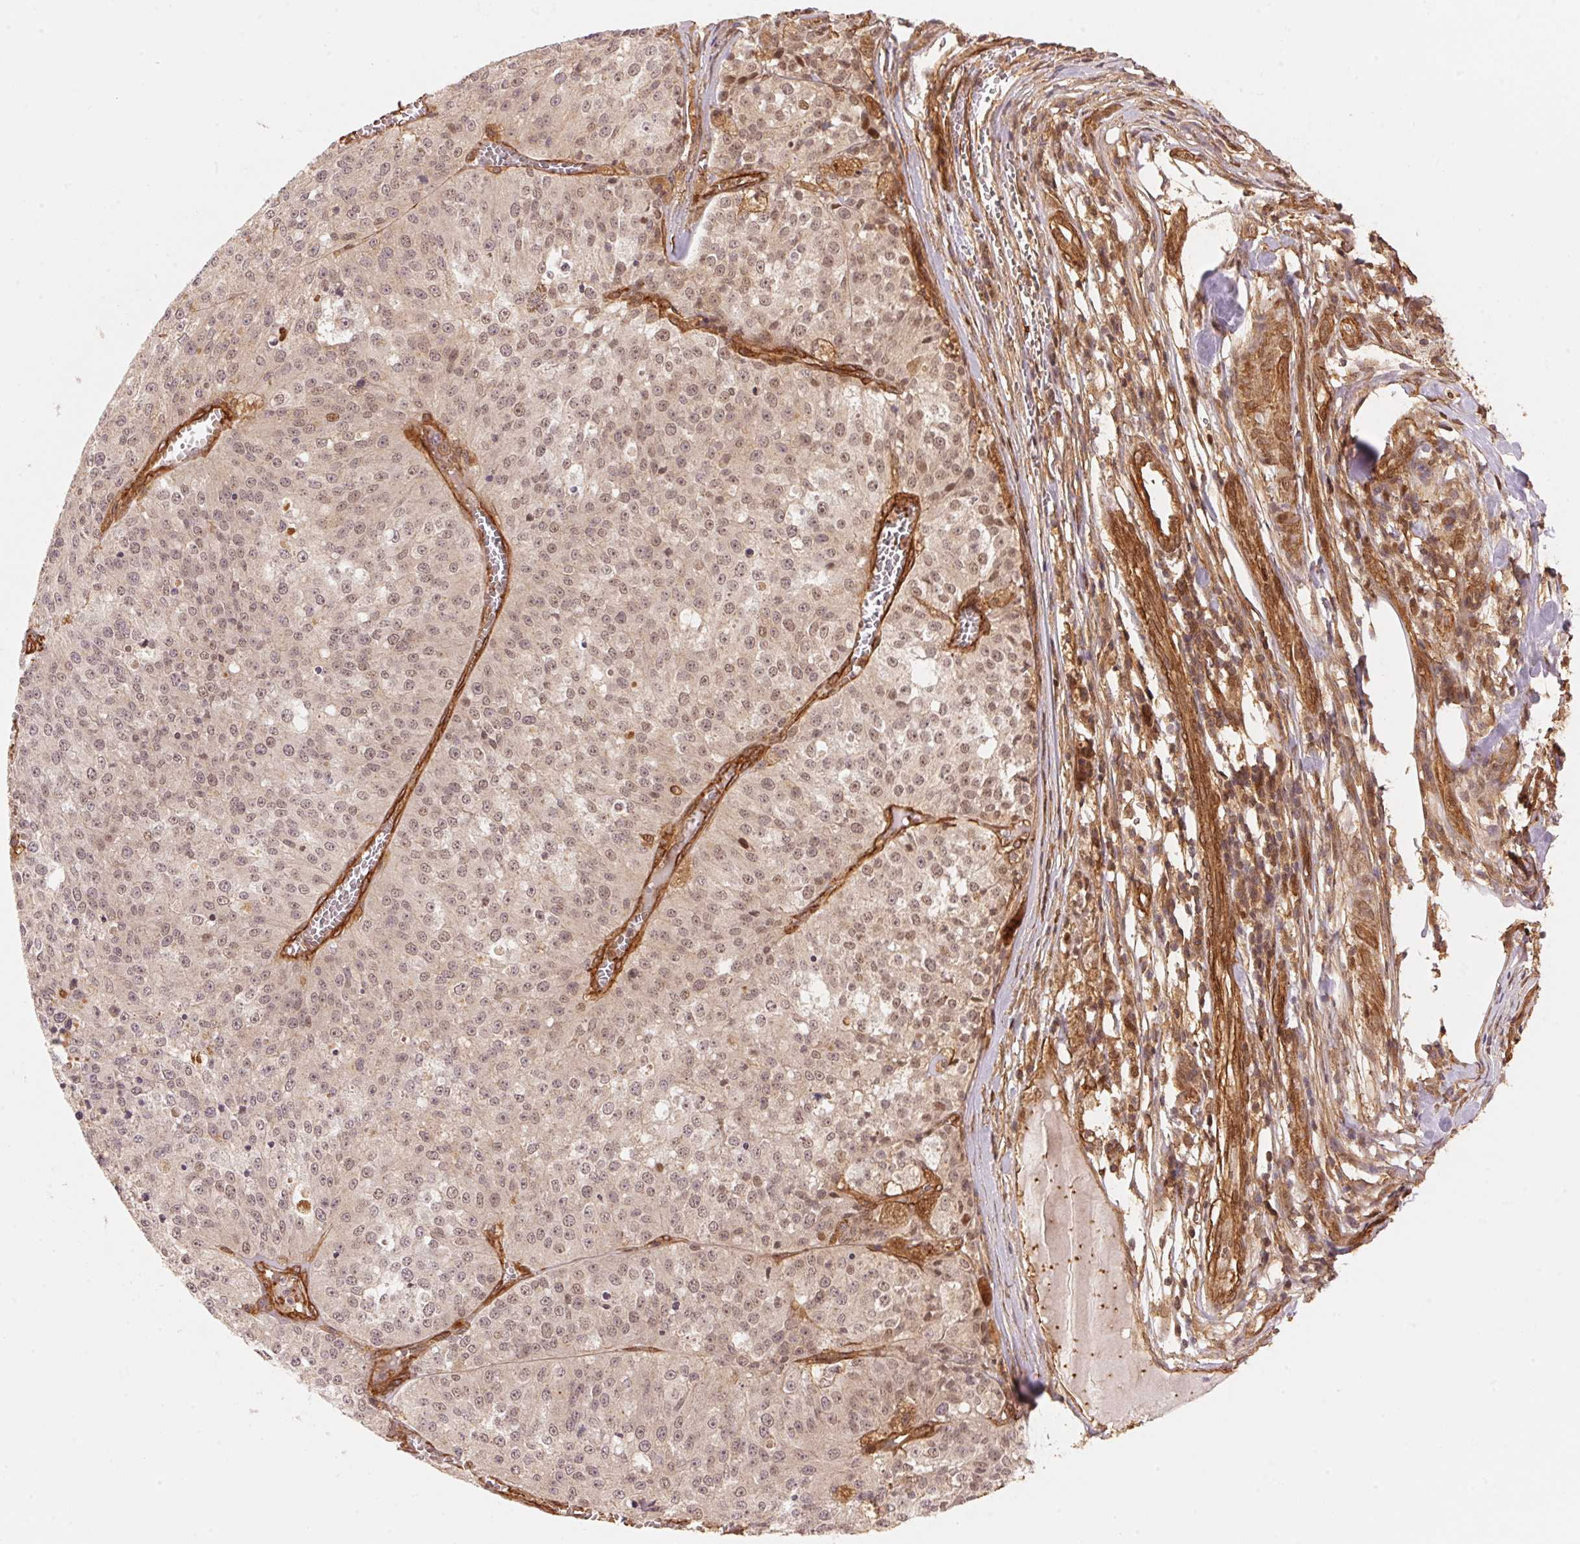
{"staining": {"intensity": "moderate", "quantity": "<25%", "location": "nuclear"}, "tissue": "melanoma", "cell_type": "Tumor cells", "image_type": "cancer", "snomed": [{"axis": "morphology", "description": "Malignant melanoma, Metastatic site"}, {"axis": "topography", "description": "Lymph node"}], "caption": "A brown stain shows moderate nuclear positivity of a protein in human melanoma tumor cells.", "gene": "TNIP2", "patient": {"sex": "female", "age": 64}}